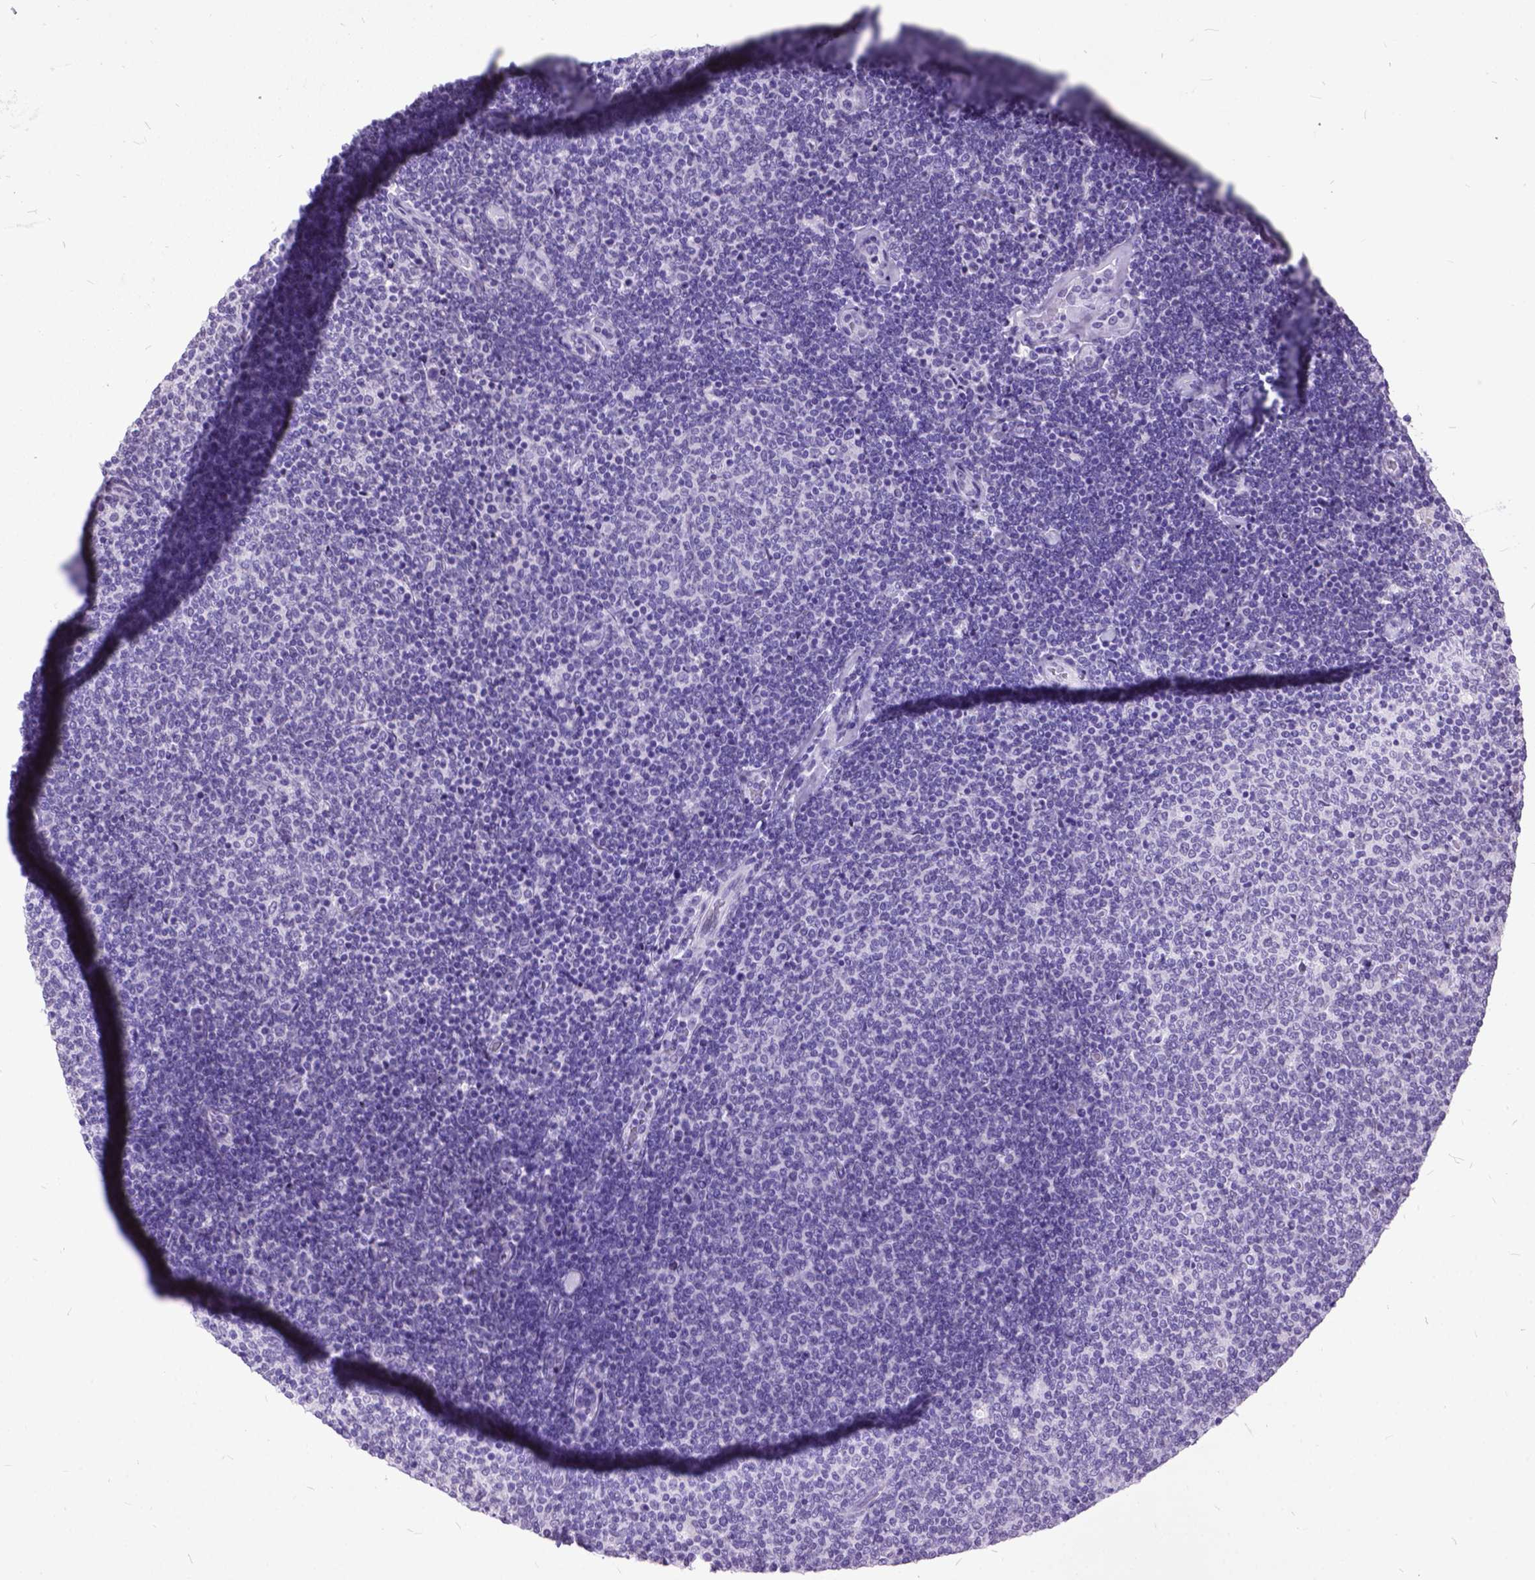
{"staining": {"intensity": "negative", "quantity": "none", "location": "none"}, "tissue": "lymphoma", "cell_type": "Tumor cells", "image_type": "cancer", "snomed": [{"axis": "morphology", "description": "Malignant lymphoma, non-Hodgkin's type, Low grade"}, {"axis": "topography", "description": "Lymph node"}], "caption": "IHC micrograph of neoplastic tissue: human low-grade malignant lymphoma, non-Hodgkin's type stained with DAB demonstrates no significant protein staining in tumor cells.", "gene": "MARCHF10", "patient": {"sex": "male", "age": 52}}